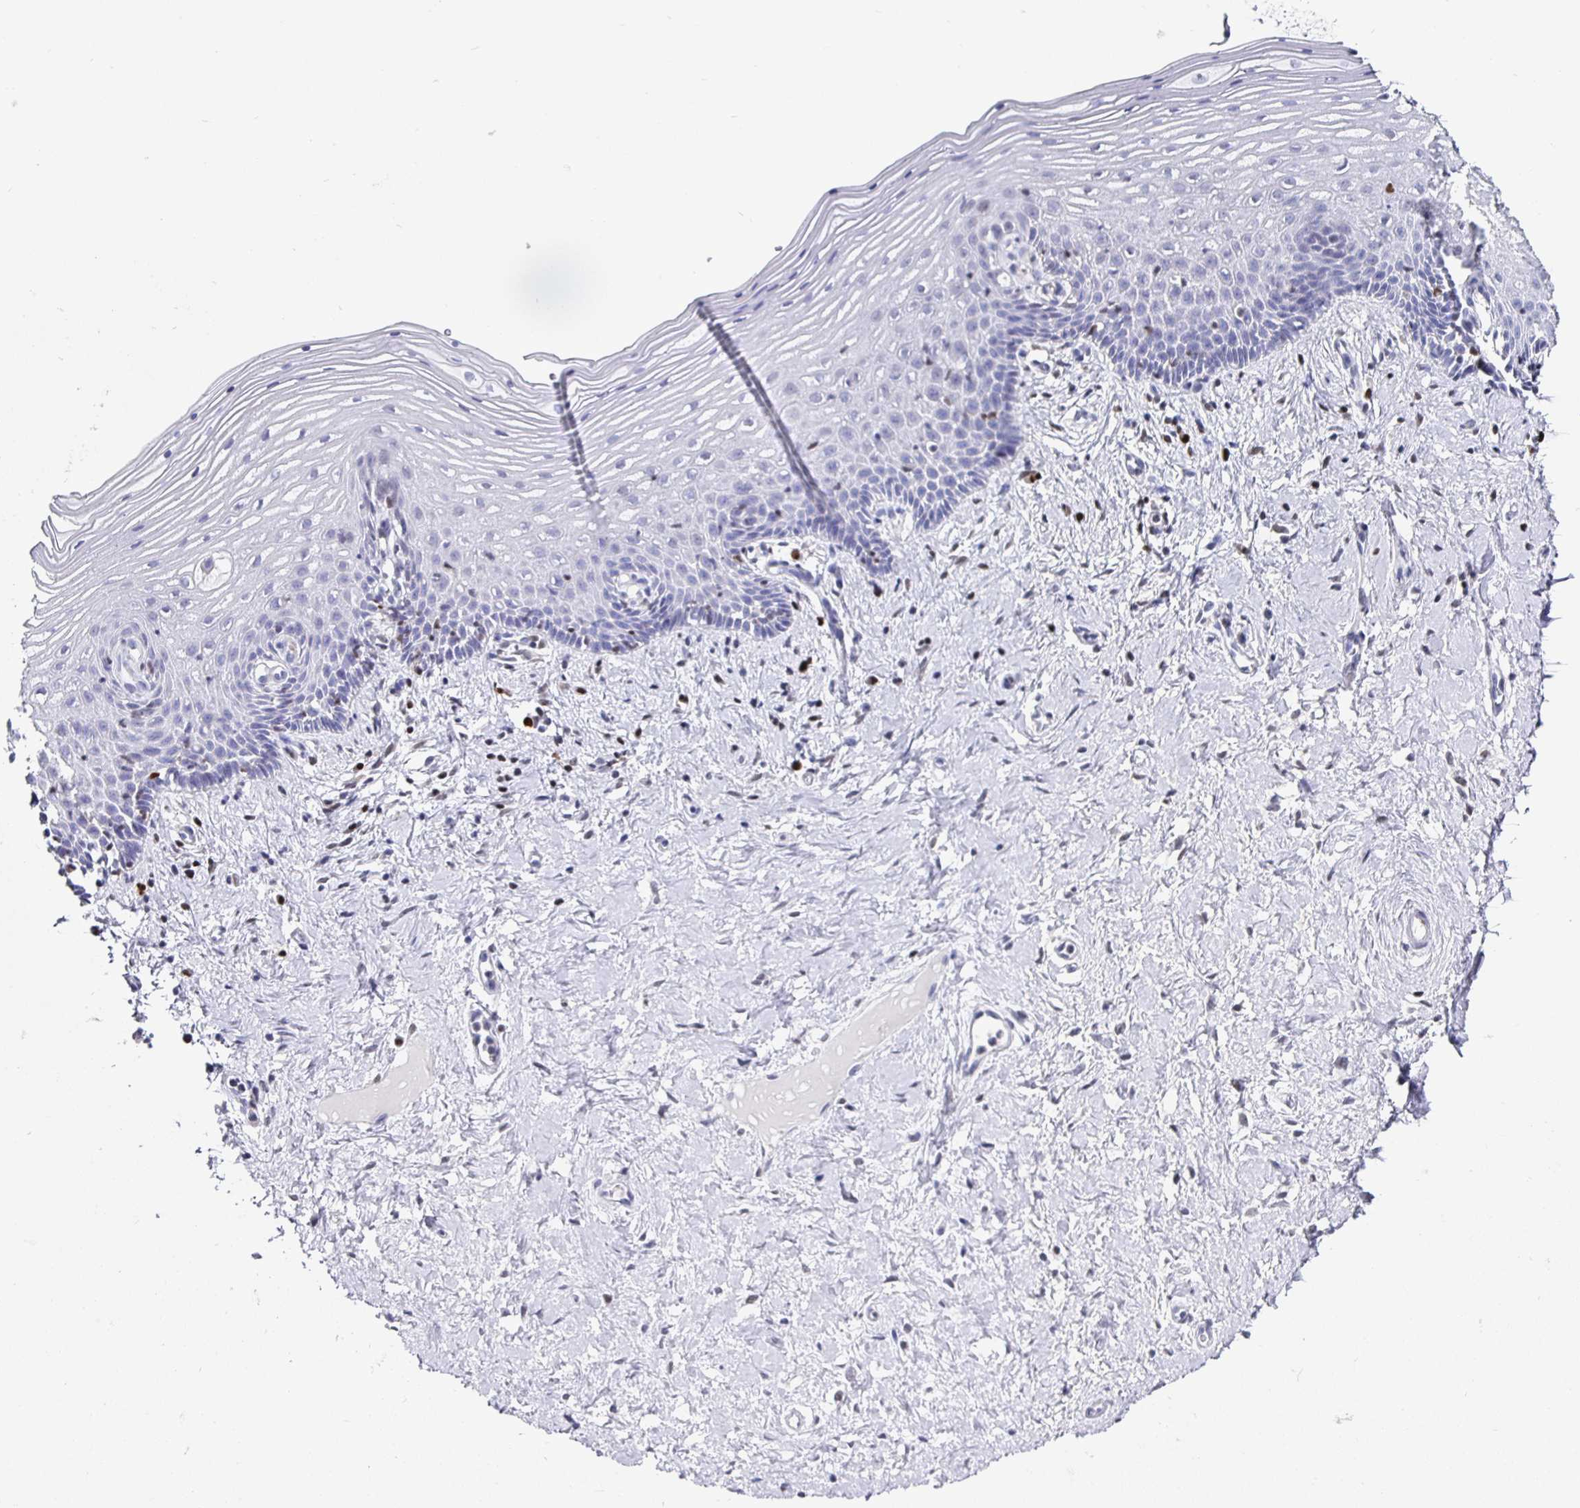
{"staining": {"intensity": "weak", "quantity": "<25%", "location": "nuclear"}, "tissue": "vagina", "cell_type": "Squamous epithelial cells", "image_type": "normal", "snomed": [{"axis": "morphology", "description": "Normal tissue, NOS"}, {"axis": "topography", "description": "Vagina"}], "caption": "The micrograph exhibits no staining of squamous epithelial cells in unremarkable vagina. (DAB (3,3'-diaminobenzidine) immunohistochemistry visualized using brightfield microscopy, high magnification).", "gene": "RUNX2", "patient": {"sex": "female", "age": 42}}